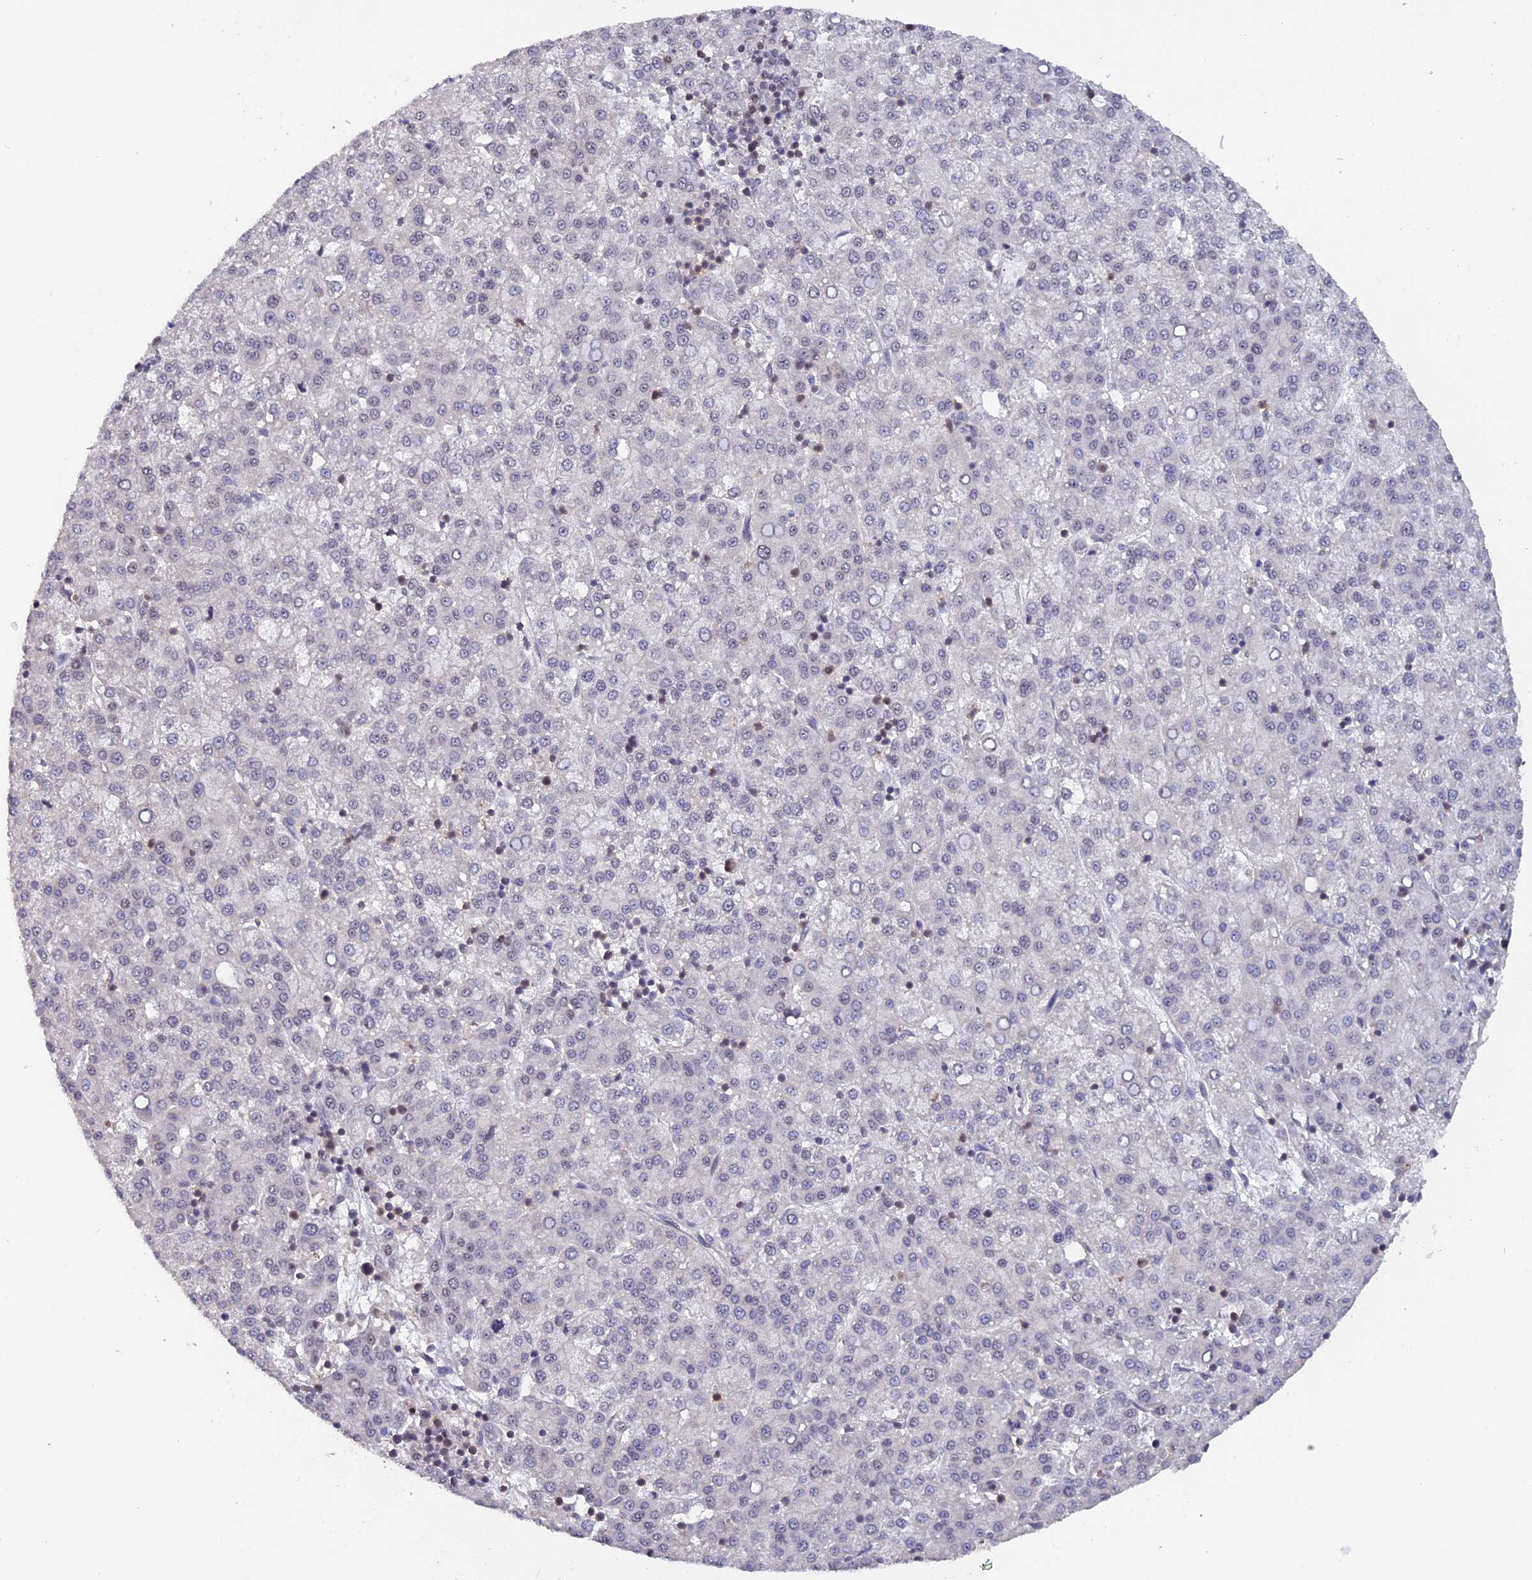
{"staining": {"intensity": "negative", "quantity": "none", "location": "none"}, "tissue": "liver cancer", "cell_type": "Tumor cells", "image_type": "cancer", "snomed": [{"axis": "morphology", "description": "Carcinoma, Hepatocellular, NOS"}, {"axis": "topography", "description": "Liver"}], "caption": "An image of human hepatocellular carcinoma (liver) is negative for staining in tumor cells.", "gene": "RFC5", "patient": {"sex": "female", "age": 58}}